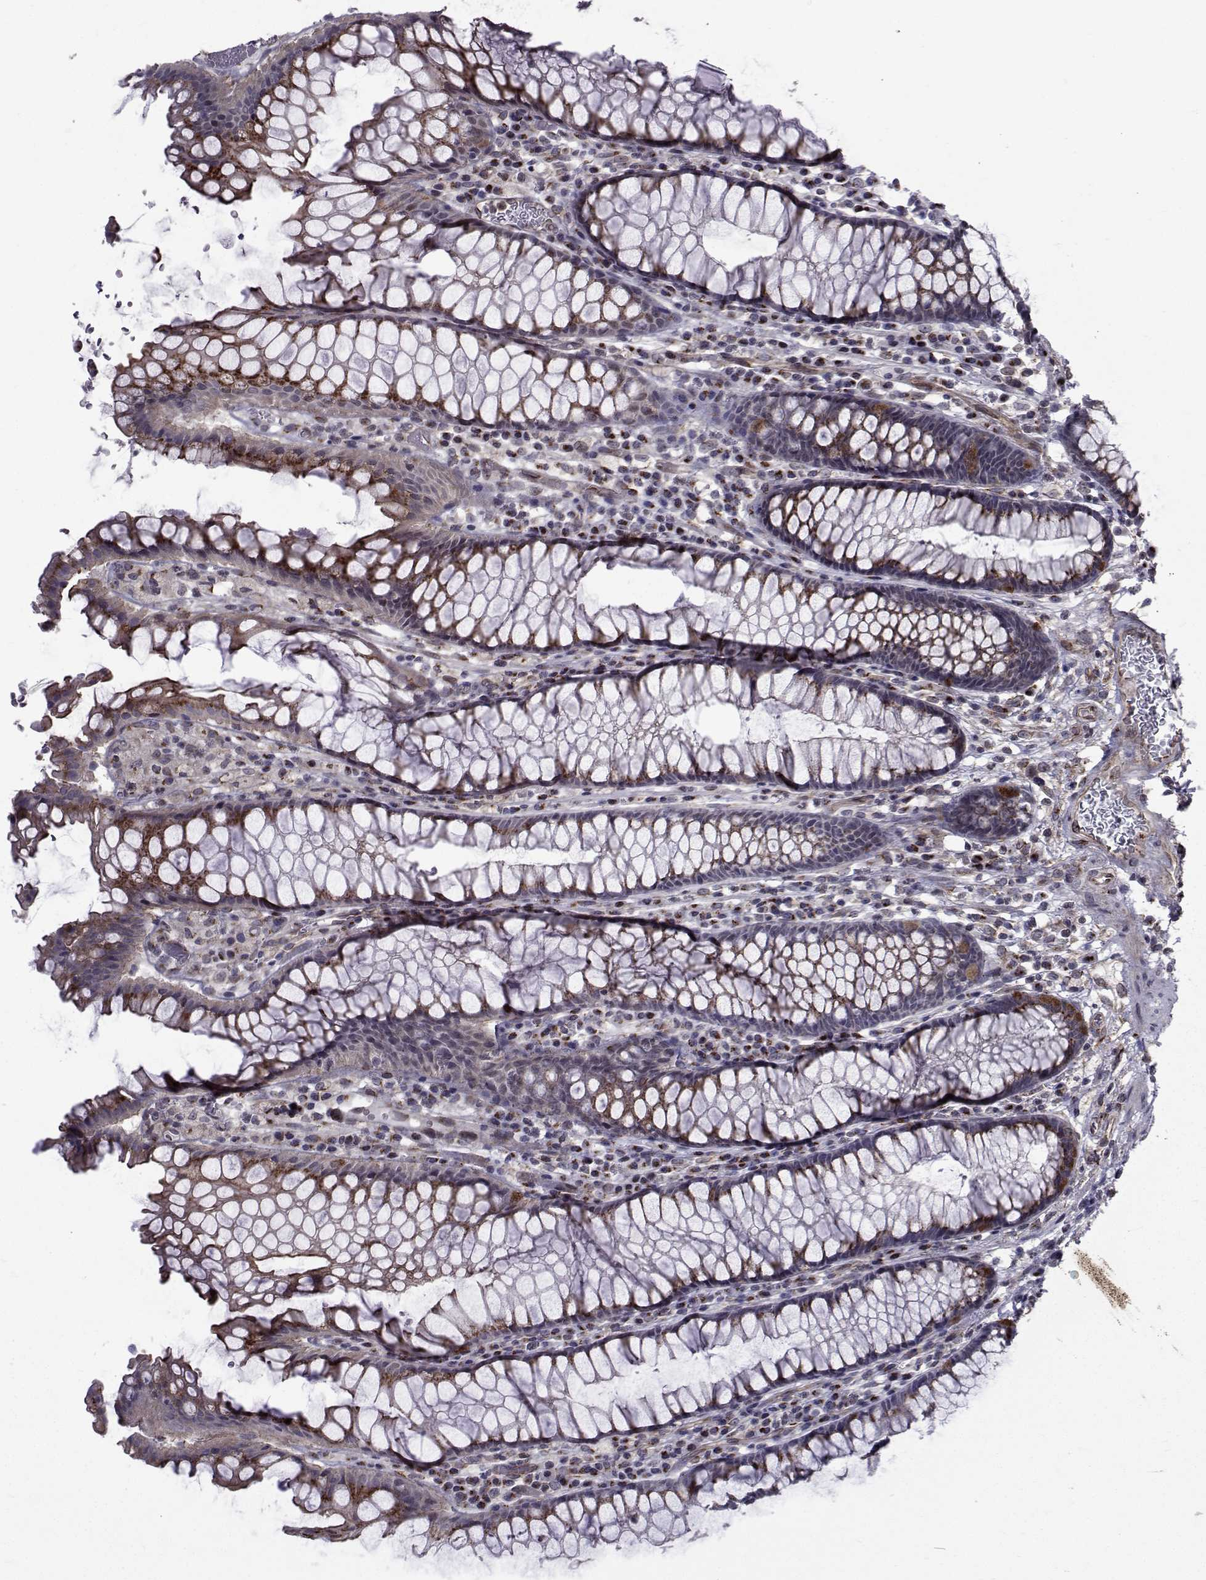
{"staining": {"intensity": "strong", "quantity": ">75%", "location": "cytoplasmic/membranous"}, "tissue": "rectum", "cell_type": "Glandular cells", "image_type": "normal", "snomed": [{"axis": "morphology", "description": "Normal tissue, NOS"}, {"axis": "topography", "description": "Rectum"}], "caption": "A micrograph of human rectum stained for a protein reveals strong cytoplasmic/membranous brown staining in glandular cells. (IHC, brightfield microscopy, high magnification).", "gene": "ATP6V1C2", "patient": {"sex": "female", "age": 68}}